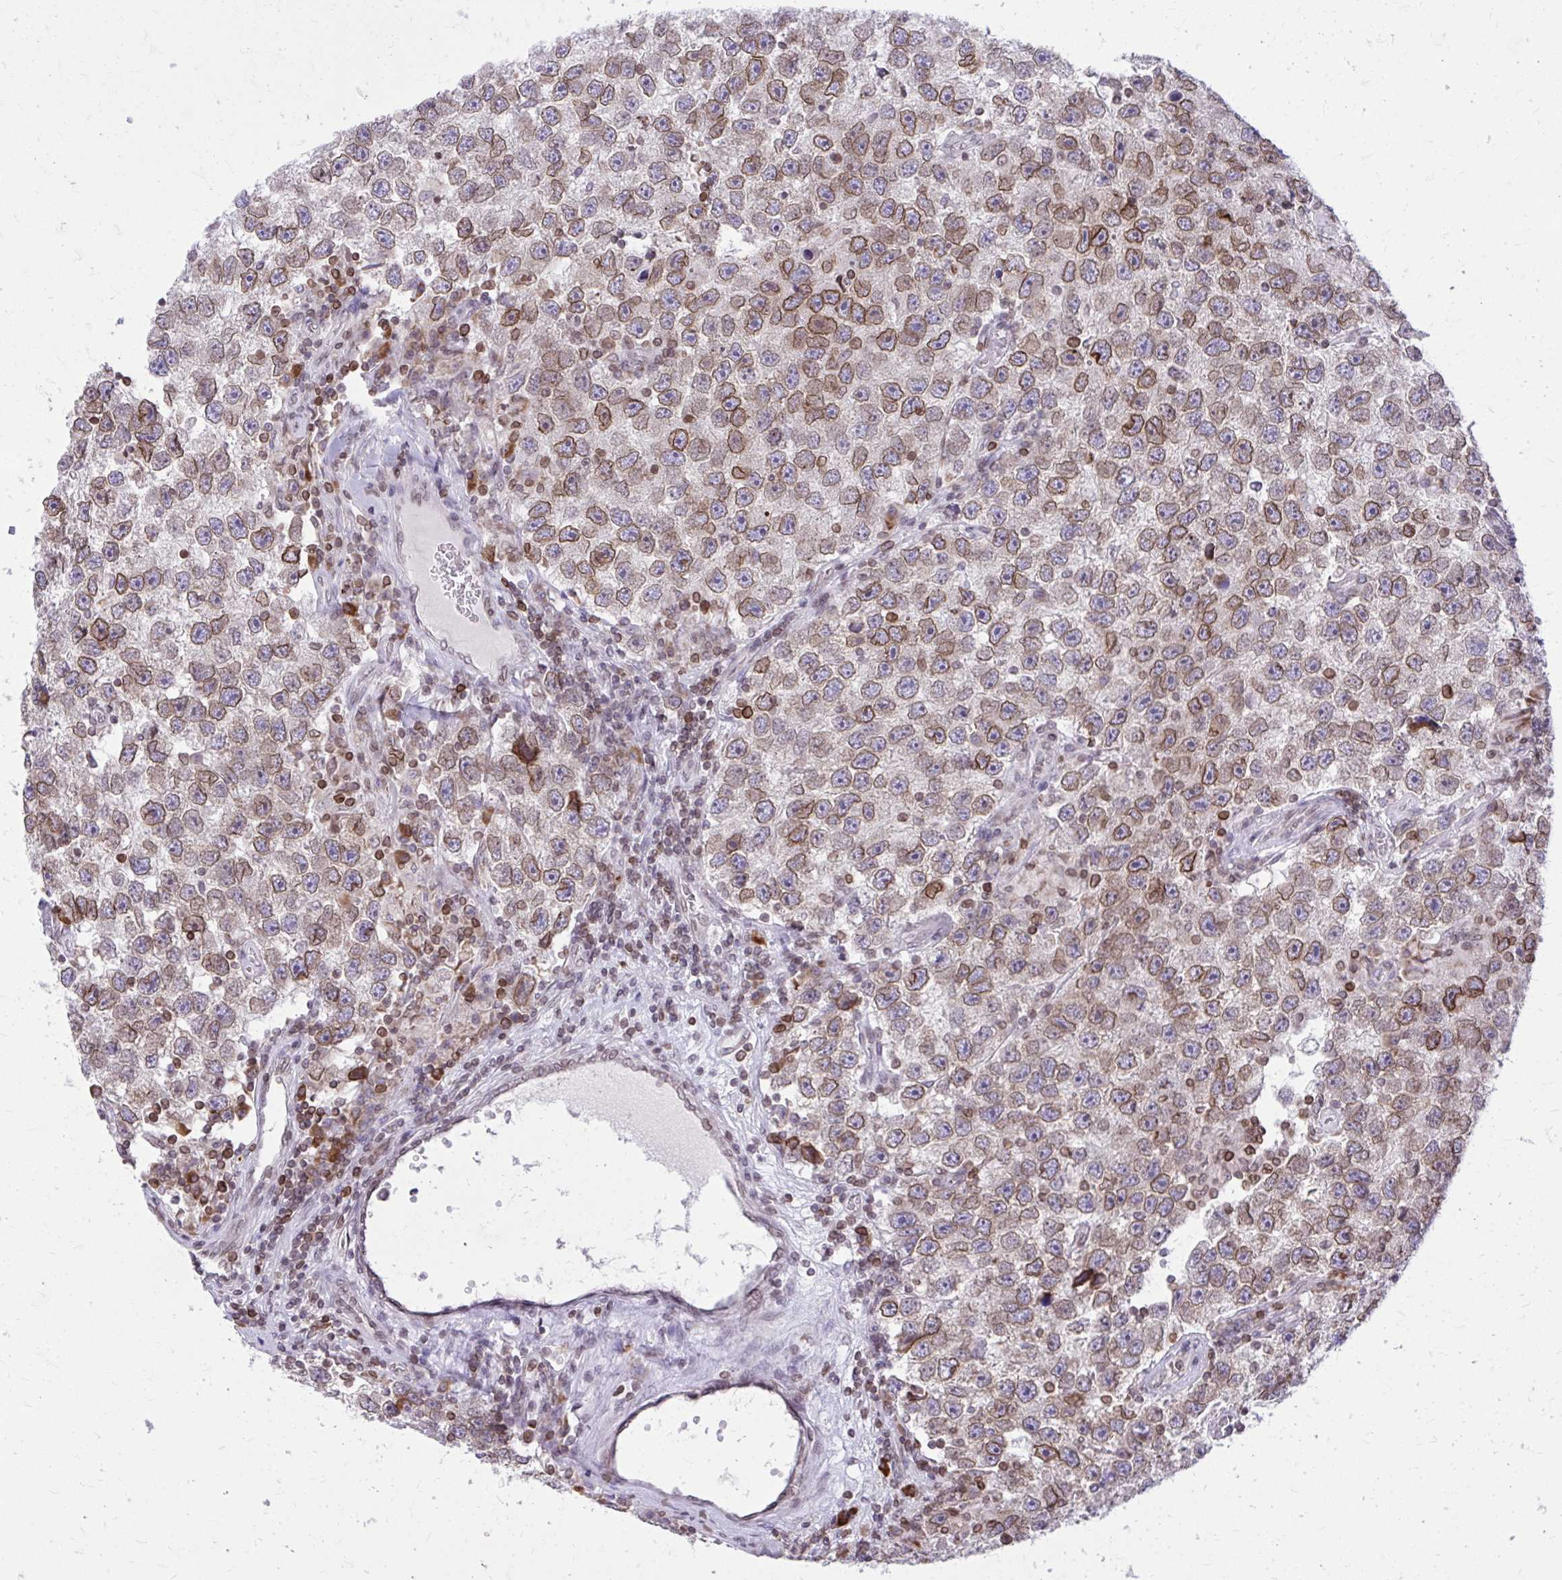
{"staining": {"intensity": "moderate", "quantity": ">75%", "location": "cytoplasmic/membranous,nuclear"}, "tissue": "testis cancer", "cell_type": "Tumor cells", "image_type": "cancer", "snomed": [{"axis": "morphology", "description": "Seminoma, NOS"}, {"axis": "topography", "description": "Testis"}], "caption": "IHC of testis seminoma exhibits medium levels of moderate cytoplasmic/membranous and nuclear positivity in approximately >75% of tumor cells. The protein is shown in brown color, while the nuclei are stained blue.", "gene": "RPS6KA2", "patient": {"sex": "male", "age": 26}}